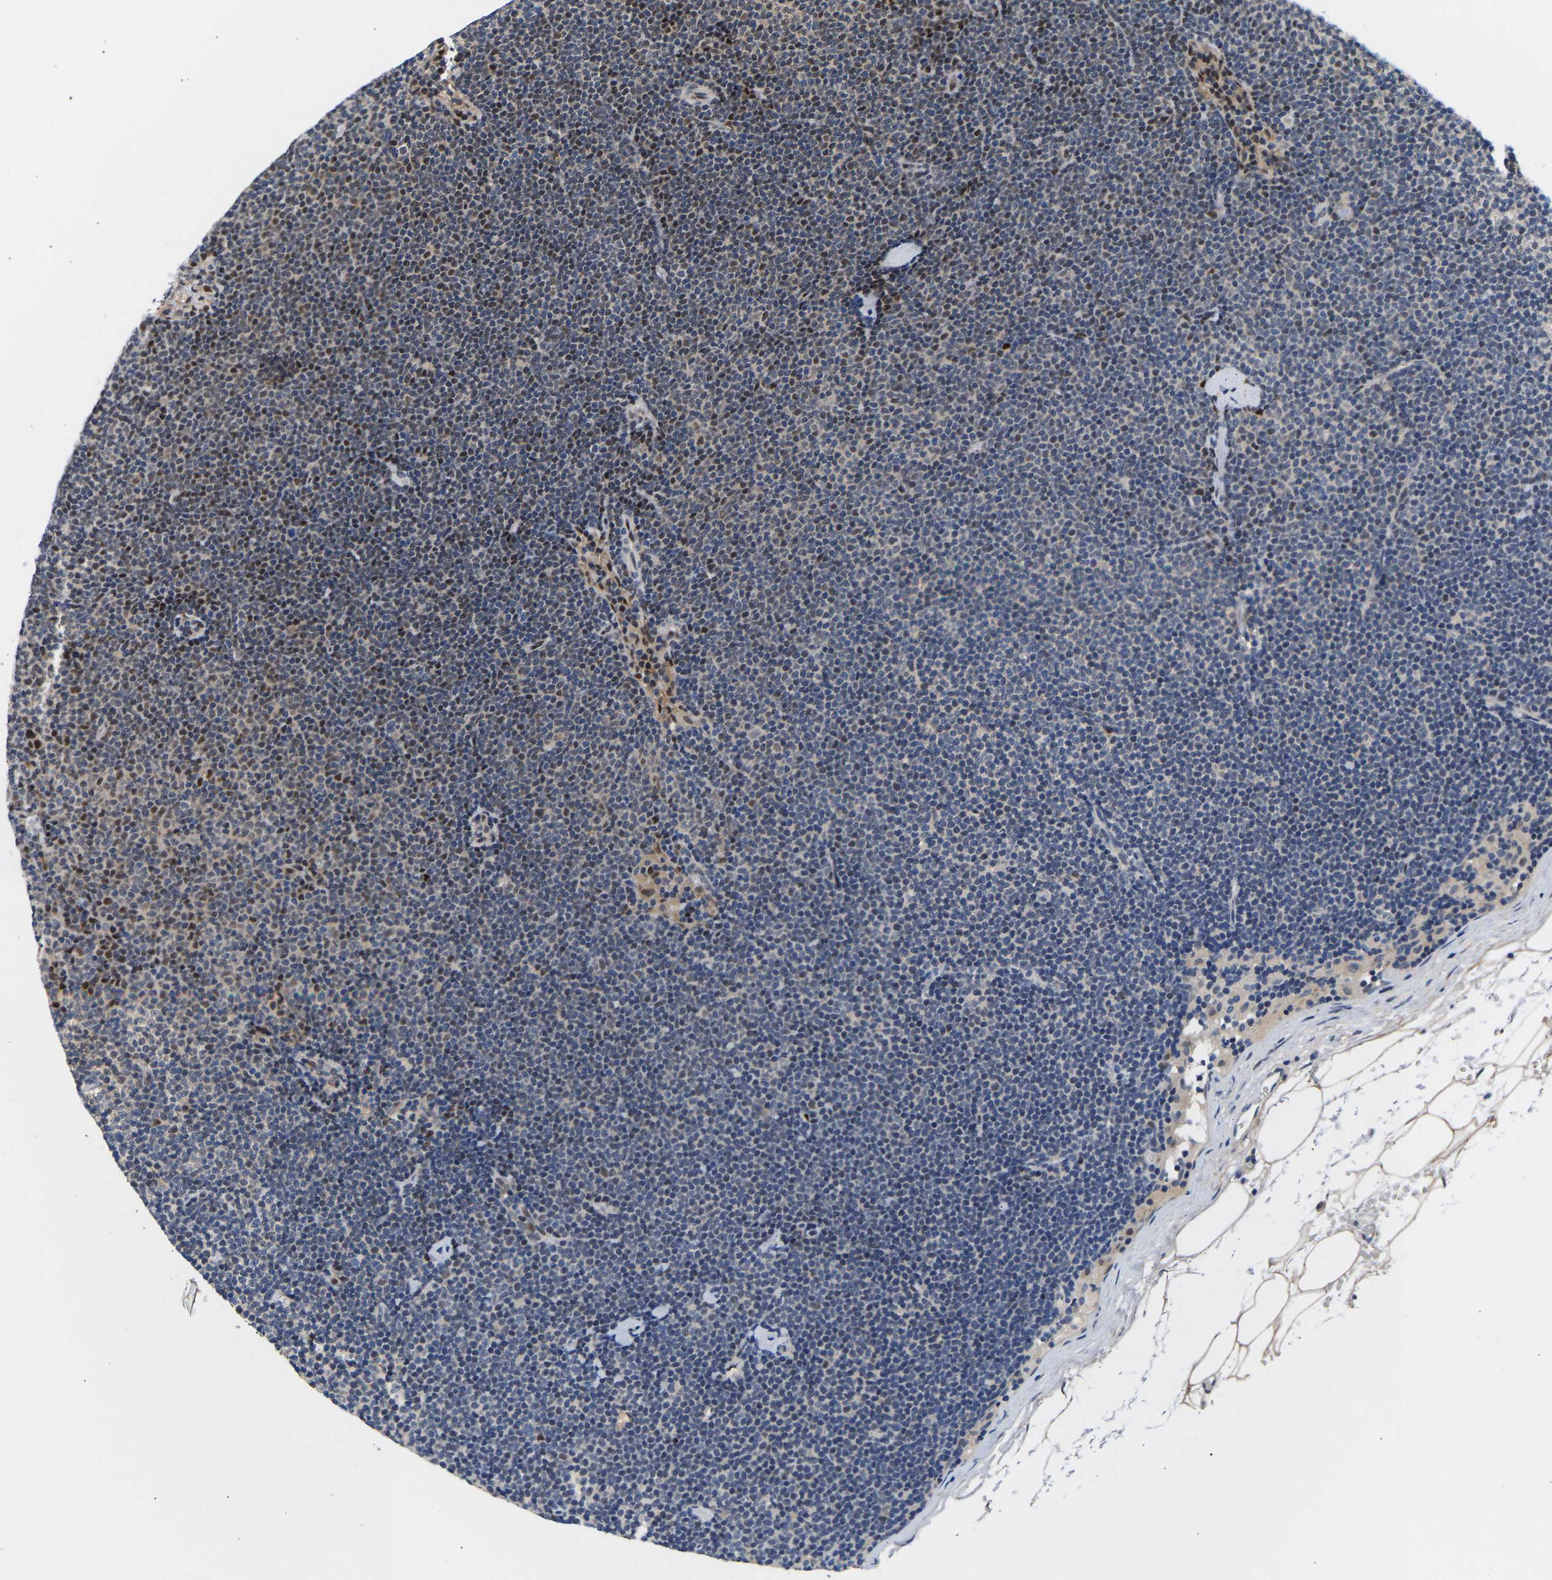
{"staining": {"intensity": "moderate", "quantity": "<25%", "location": "nuclear"}, "tissue": "lymphoma", "cell_type": "Tumor cells", "image_type": "cancer", "snomed": [{"axis": "morphology", "description": "Malignant lymphoma, non-Hodgkin's type, Low grade"}, {"axis": "topography", "description": "Lymph node"}], "caption": "The histopathology image demonstrates staining of lymphoma, revealing moderate nuclear protein expression (brown color) within tumor cells.", "gene": "PTRHD1", "patient": {"sex": "female", "age": 53}}